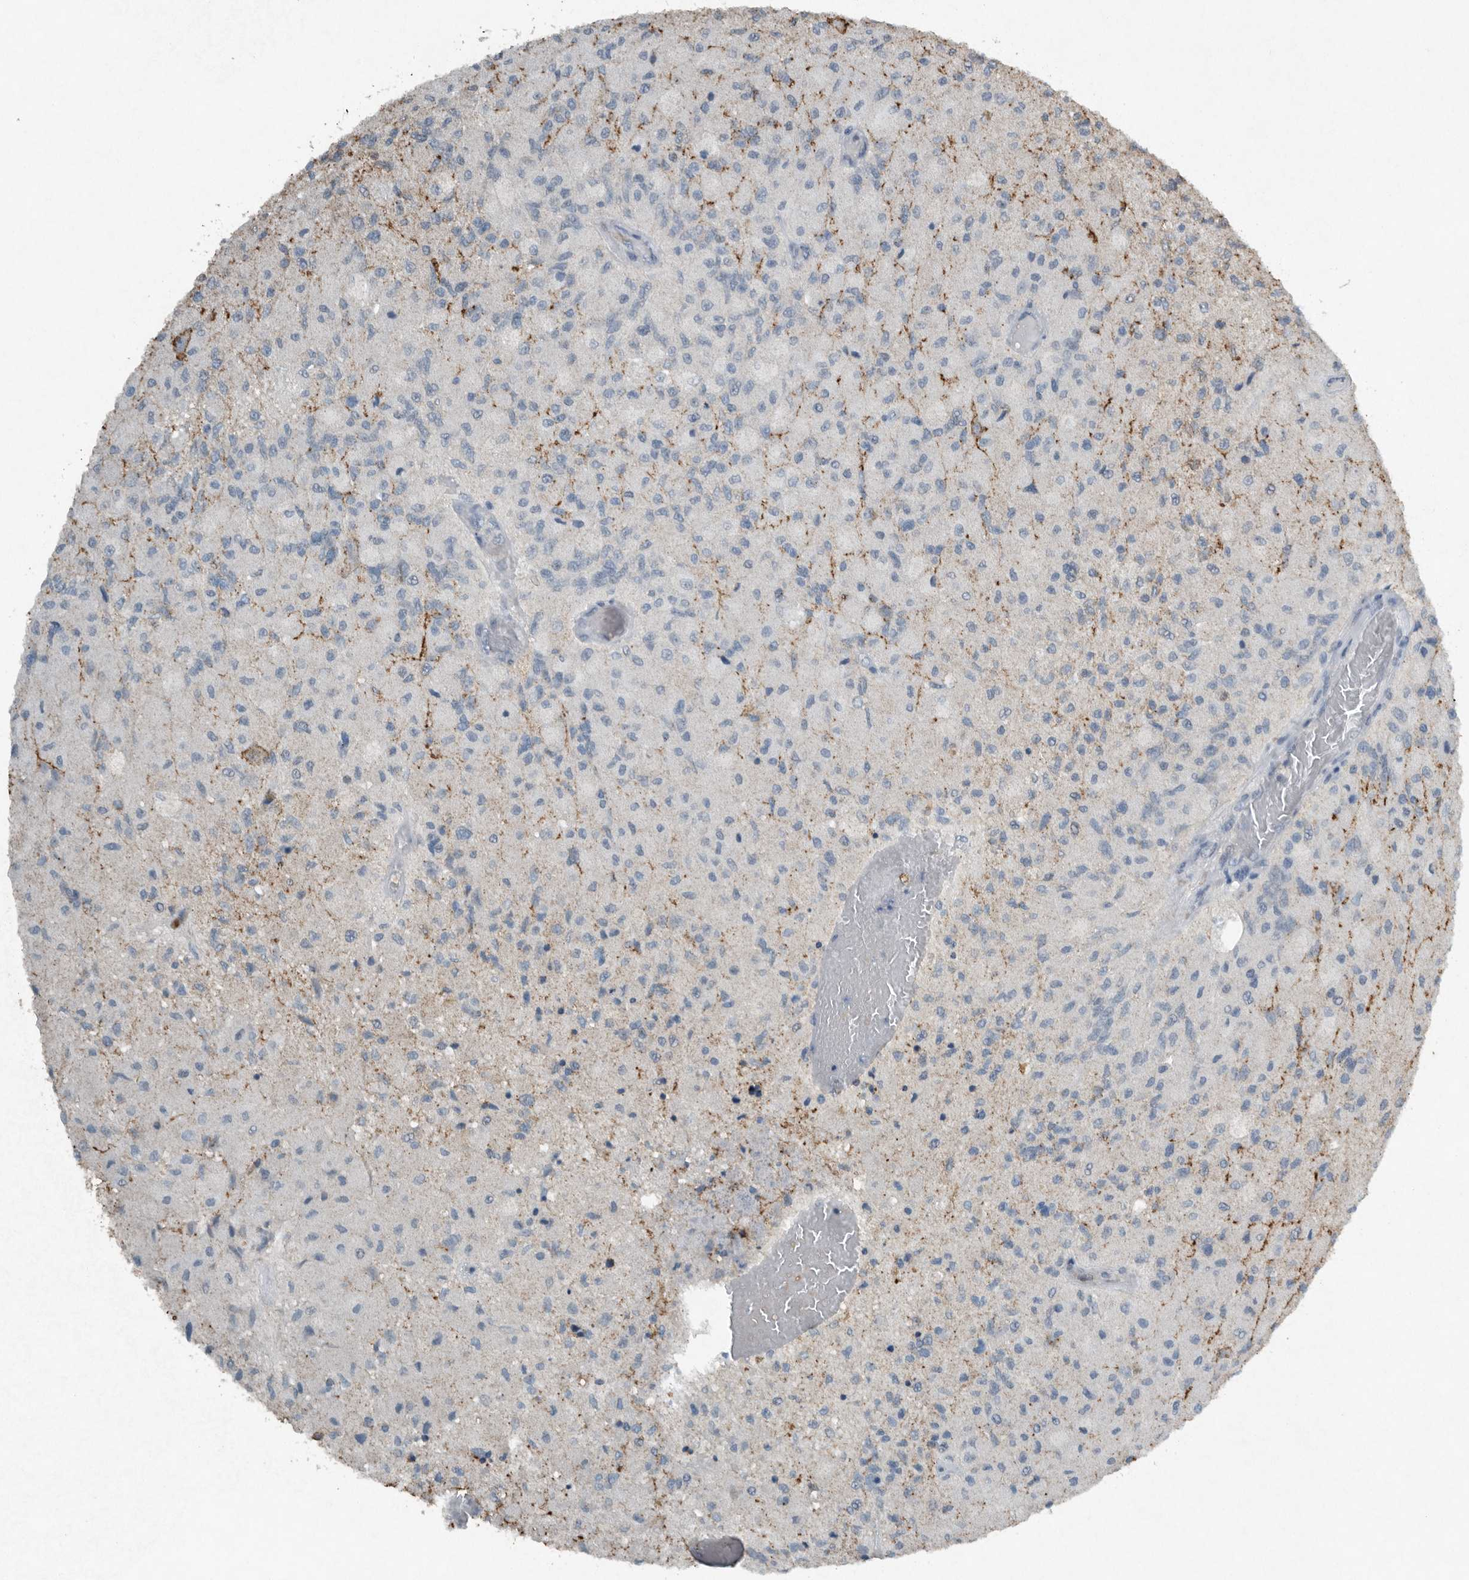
{"staining": {"intensity": "negative", "quantity": "none", "location": "none"}, "tissue": "glioma", "cell_type": "Tumor cells", "image_type": "cancer", "snomed": [{"axis": "morphology", "description": "Normal tissue, NOS"}, {"axis": "morphology", "description": "Glioma, malignant, High grade"}, {"axis": "topography", "description": "Cerebral cortex"}], "caption": "Image shows no protein expression in tumor cells of glioma tissue.", "gene": "IL20", "patient": {"sex": "male", "age": 77}}